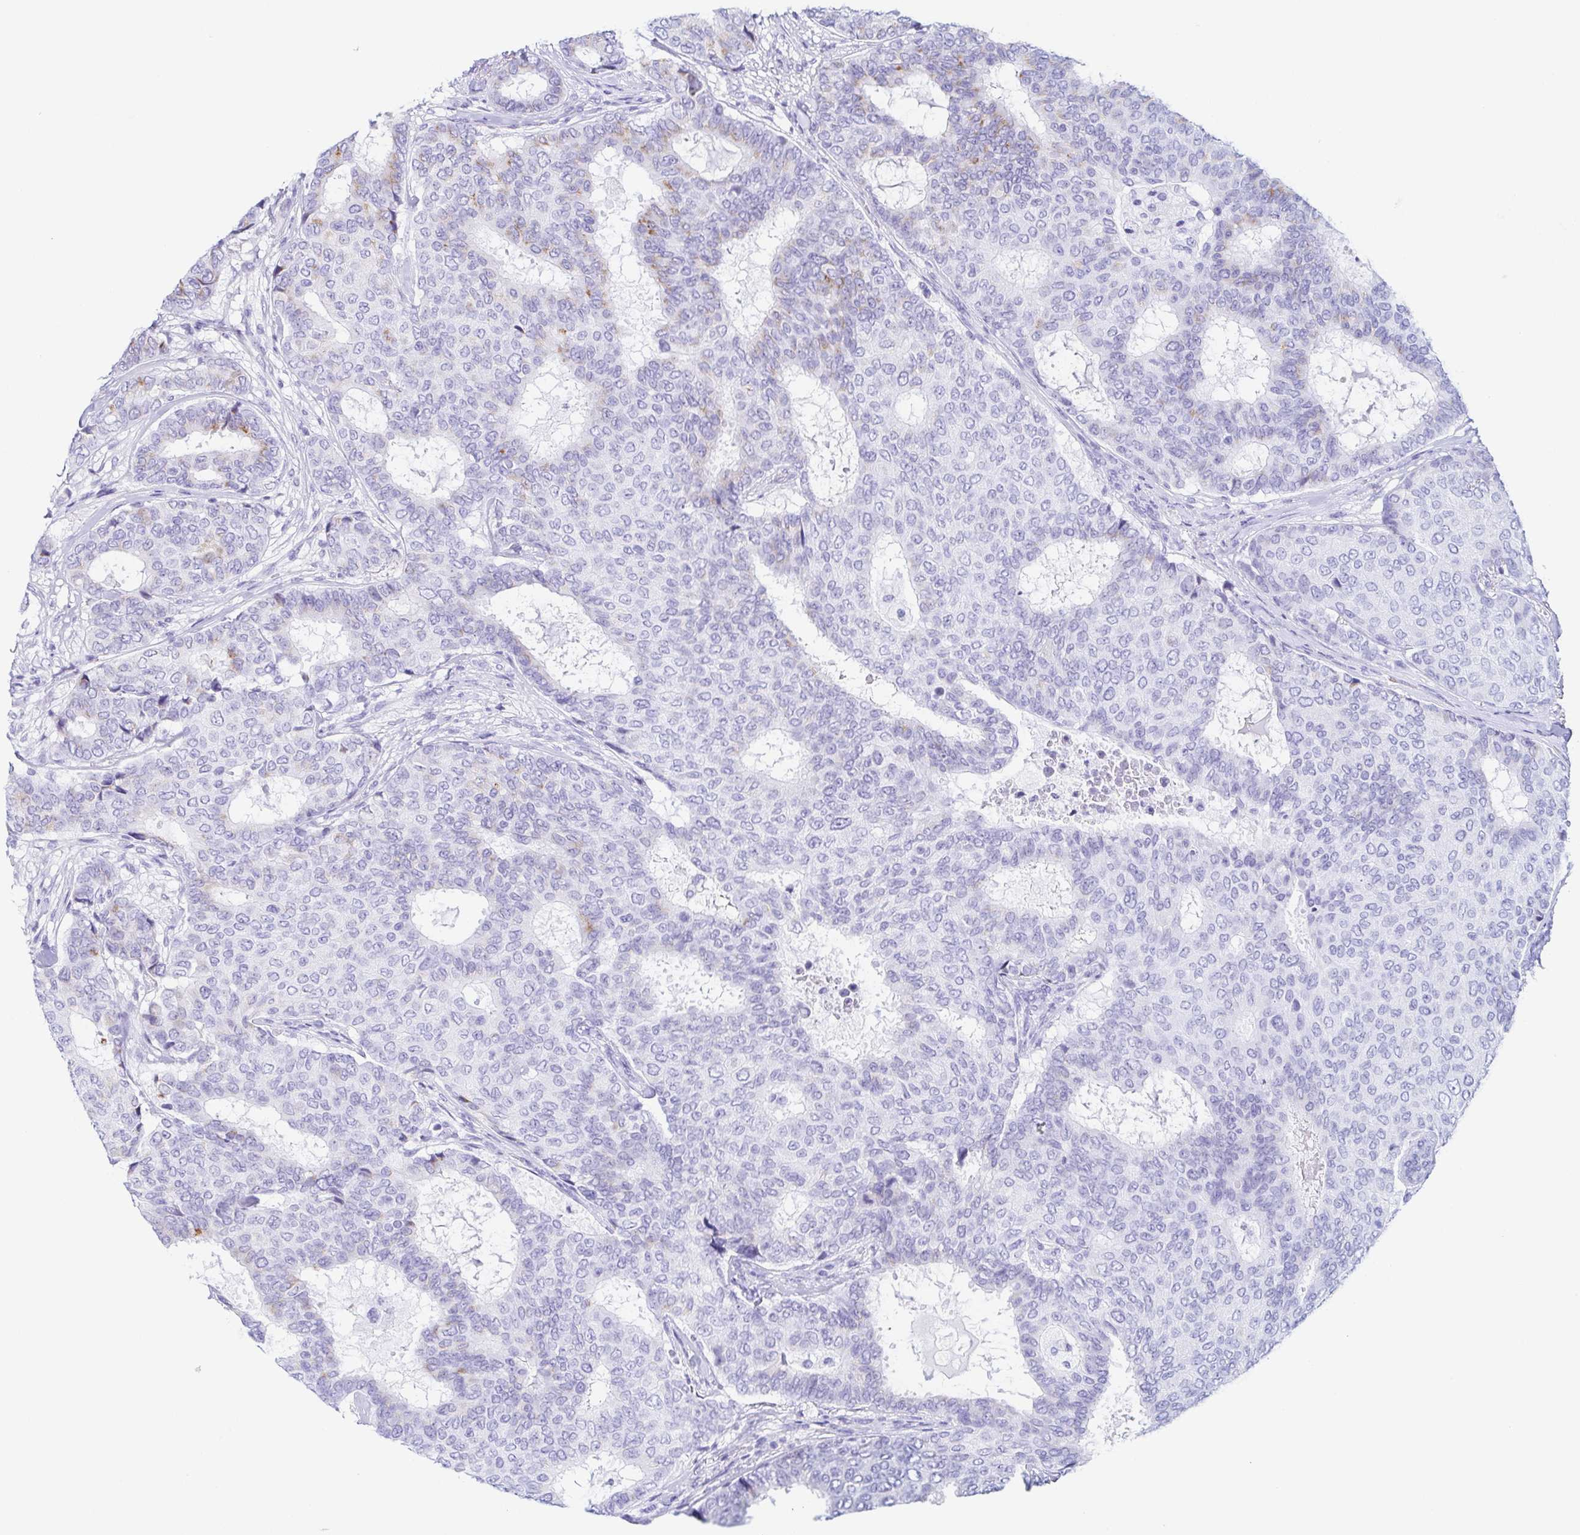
{"staining": {"intensity": "moderate", "quantity": "<25%", "location": "cytoplasmic/membranous"}, "tissue": "breast cancer", "cell_type": "Tumor cells", "image_type": "cancer", "snomed": [{"axis": "morphology", "description": "Duct carcinoma"}, {"axis": "topography", "description": "Breast"}], "caption": "Immunohistochemistry (IHC) image of human intraductal carcinoma (breast) stained for a protein (brown), which demonstrates low levels of moderate cytoplasmic/membranous expression in about <25% of tumor cells.", "gene": "LDLRAD1", "patient": {"sex": "female", "age": 75}}